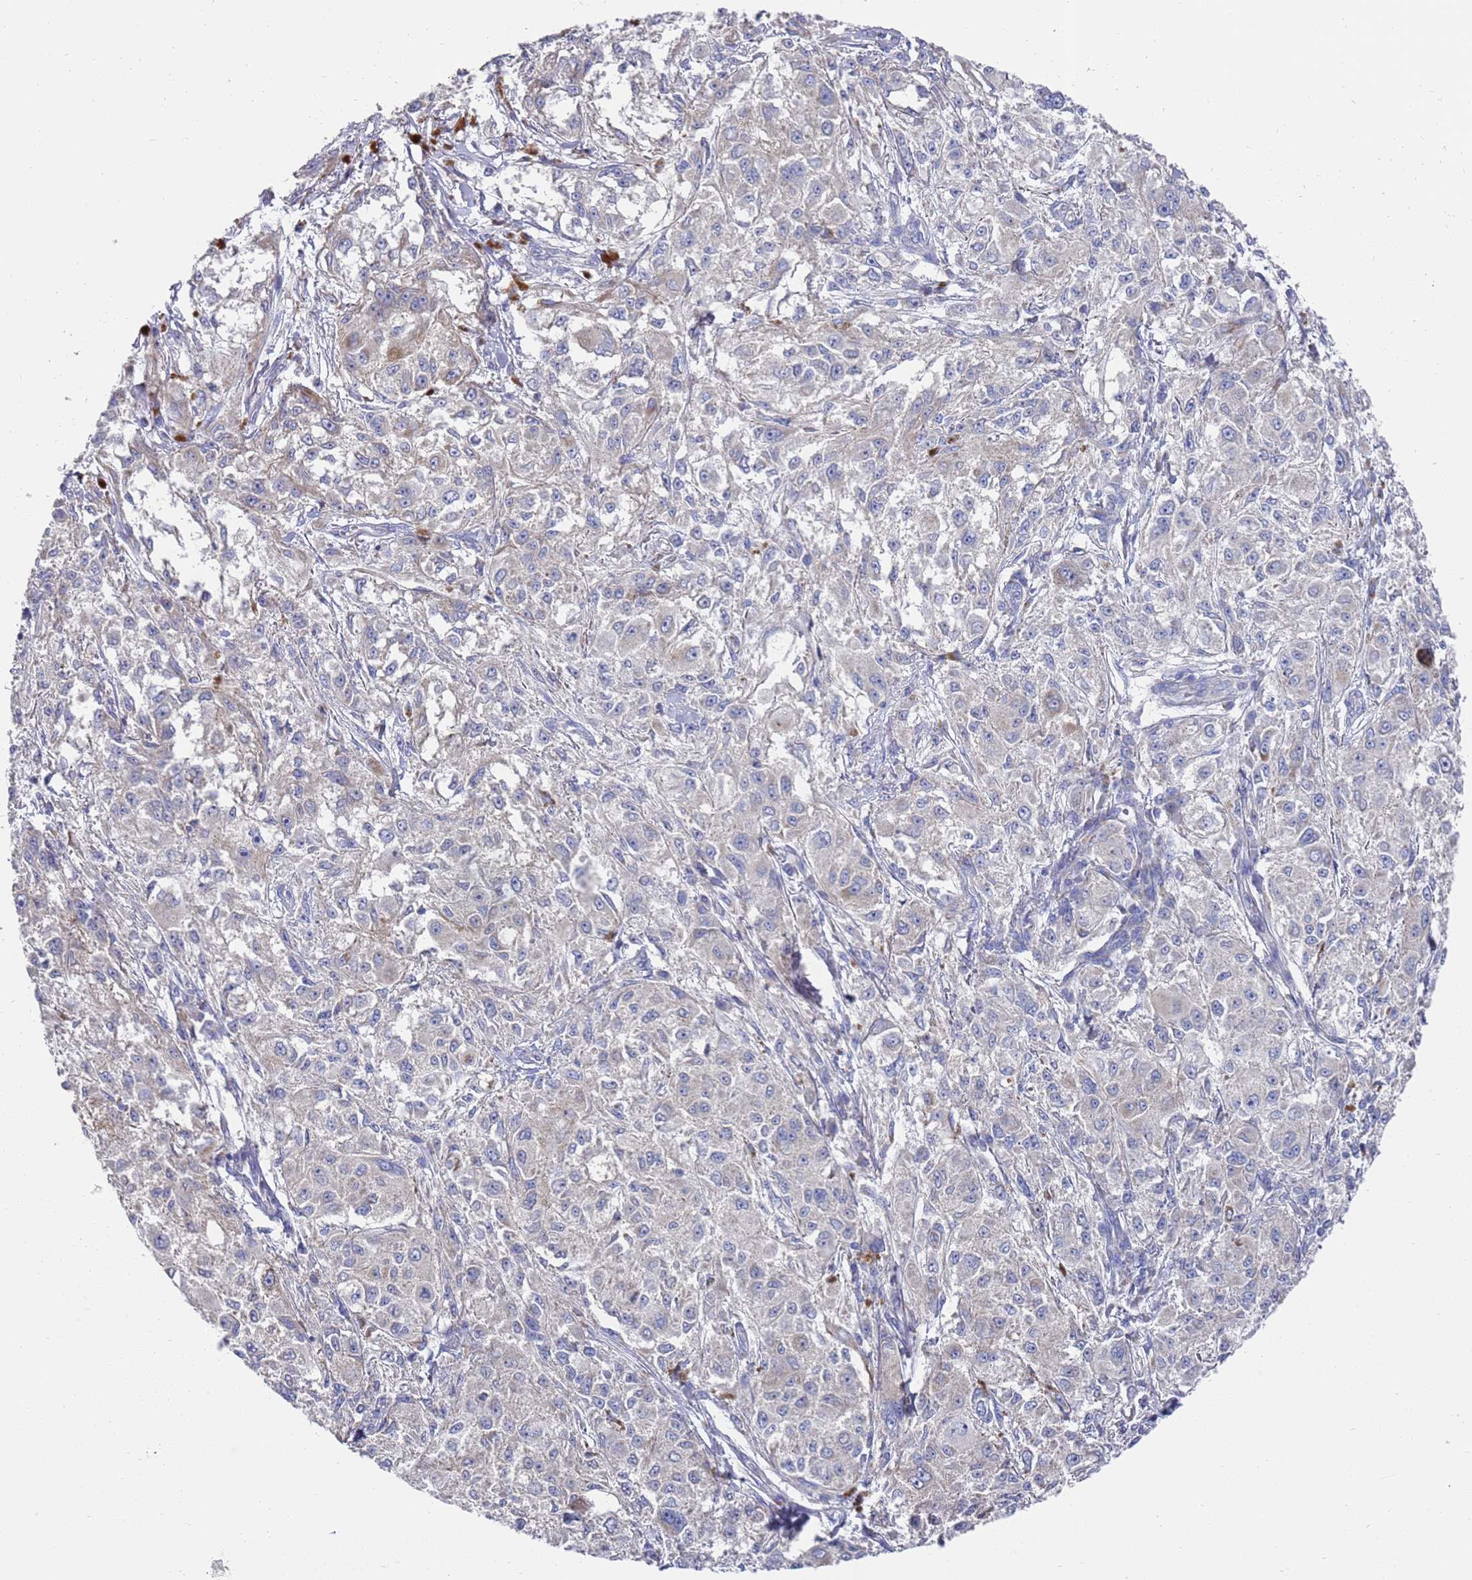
{"staining": {"intensity": "negative", "quantity": "none", "location": "none"}, "tissue": "melanoma", "cell_type": "Tumor cells", "image_type": "cancer", "snomed": [{"axis": "morphology", "description": "Necrosis, NOS"}, {"axis": "morphology", "description": "Malignant melanoma, NOS"}, {"axis": "topography", "description": "Skin"}], "caption": "IHC photomicrograph of neoplastic tissue: melanoma stained with DAB (3,3'-diaminobenzidine) demonstrates no significant protein staining in tumor cells. The staining is performed using DAB brown chromogen with nuclei counter-stained in using hematoxylin.", "gene": "SCAPER", "patient": {"sex": "female", "age": 87}}